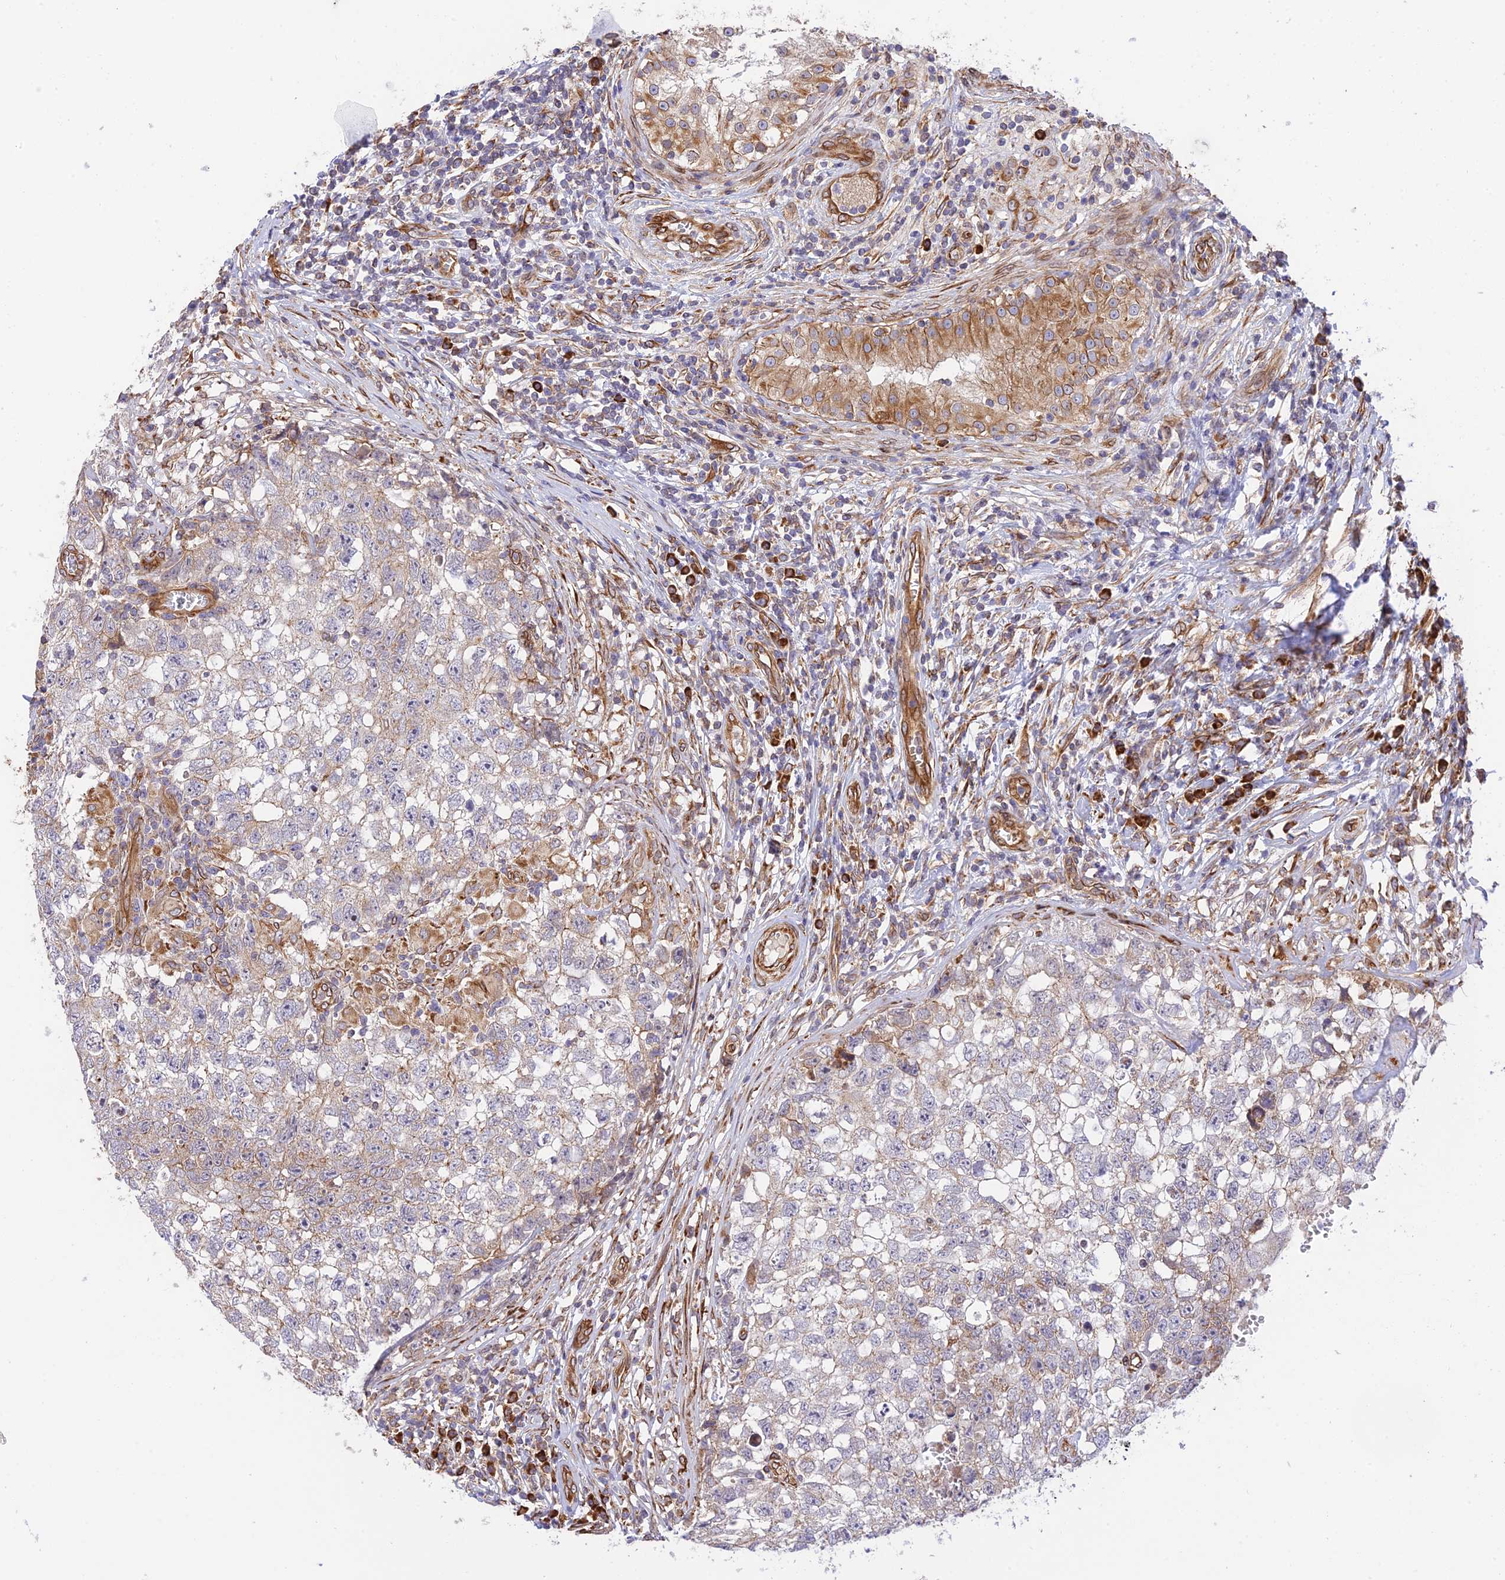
{"staining": {"intensity": "negative", "quantity": "none", "location": "none"}, "tissue": "testis cancer", "cell_type": "Tumor cells", "image_type": "cancer", "snomed": [{"axis": "morphology", "description": "Seminoma, NOS"}, {"axis": "morphology", "description": "Carcinoma, Embryonal, NOS"}, {"axis": "topography", "description": "Testis"}], "caption": "A photomicrograph of testis cancer stained for a protein reveals no brown staining in tumor cells.", "gene": "EXOC3L4", "patient": {"sex": "male", "age": 29}}